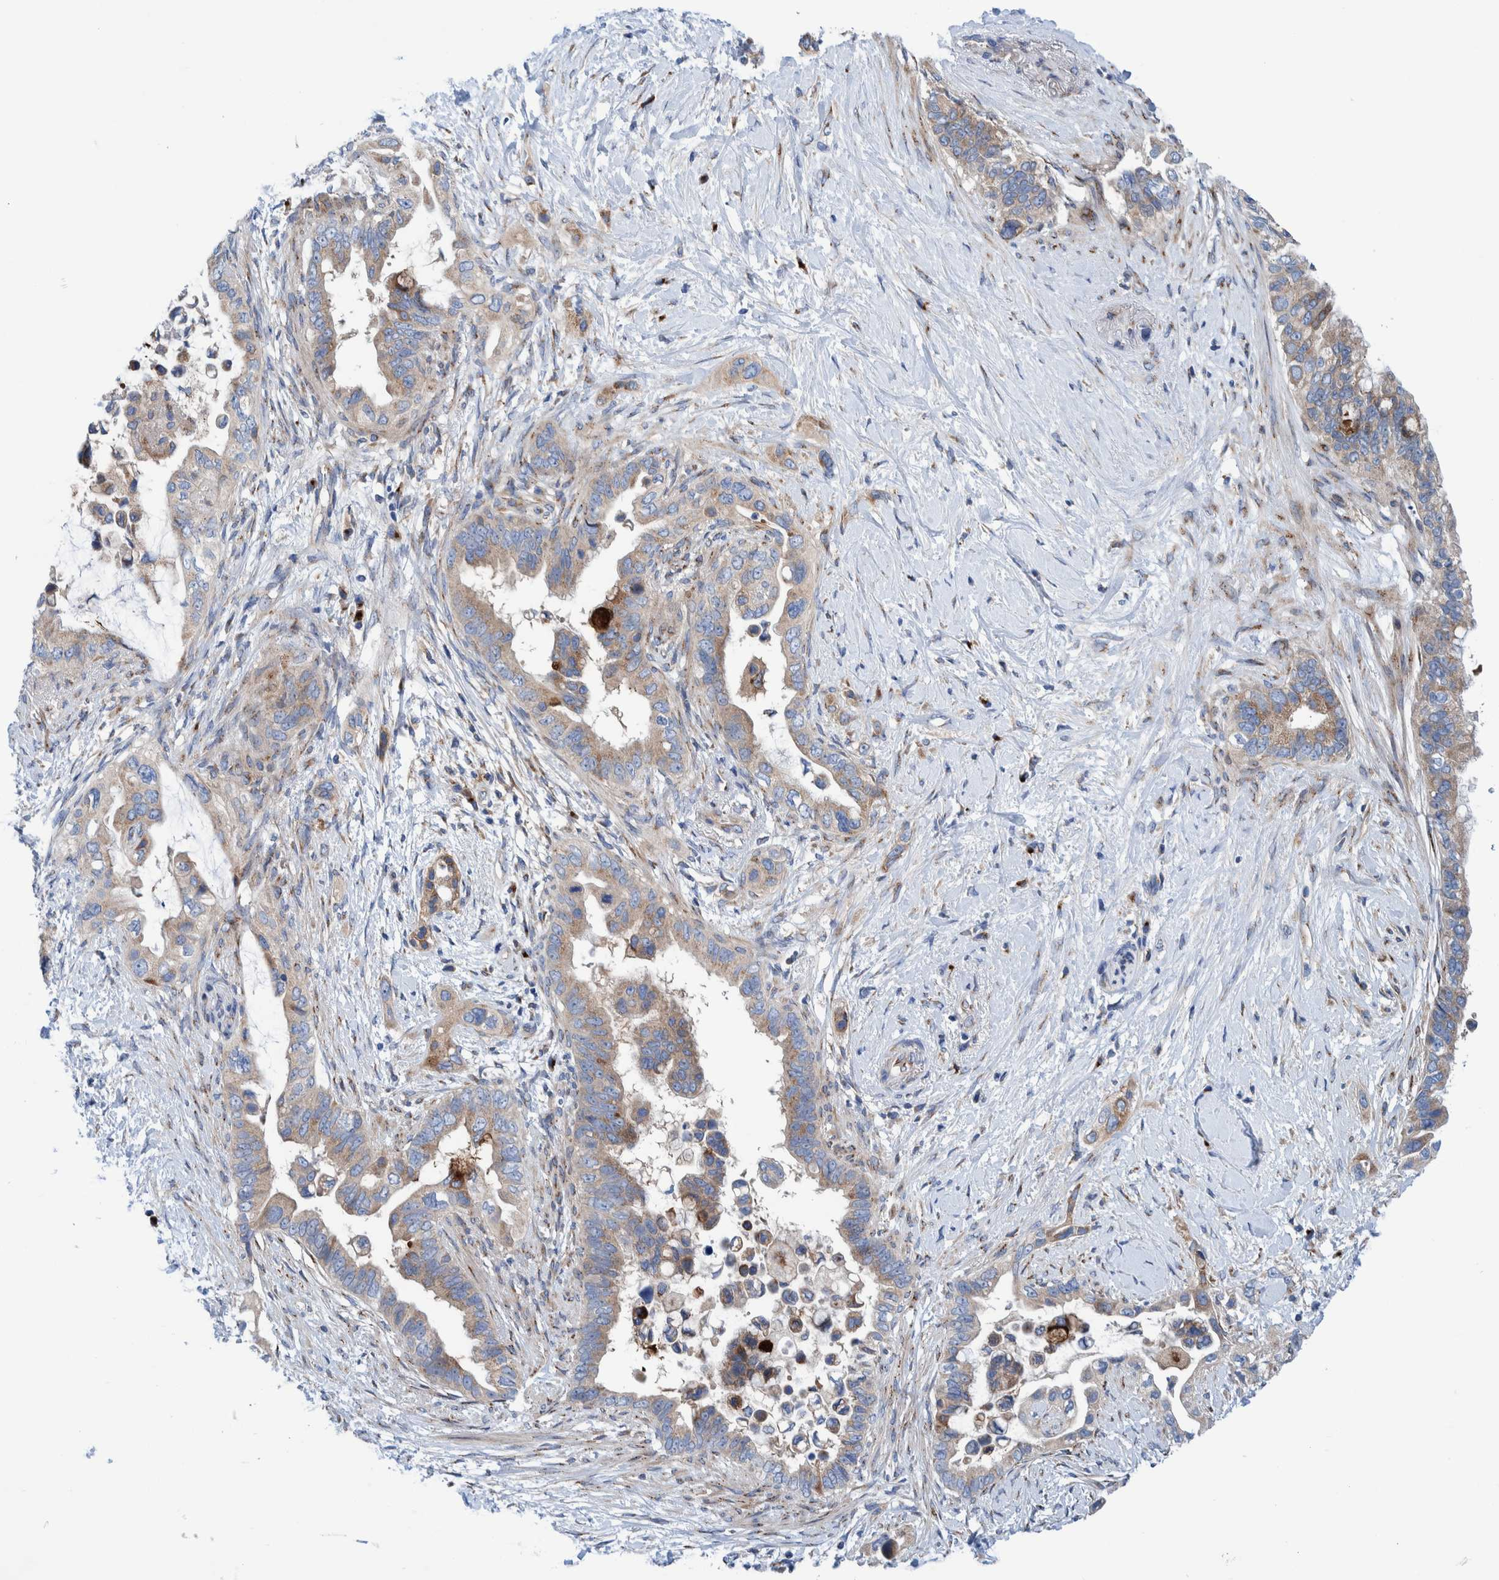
{"staining": {"intensity": "moderate", "quantity": ">75%", "location": "cytoplasmic/membranous"}, "tissue": "pancreatic cancer", "cell_type": "Tumor cells", "image_type": "cancer", "snomed": [{"axis": "morphology", "description": "Adenocarcinoma, NOS"}, {"axis": "topography", "description": "Pancreas"}], "caption": "Immunohistochemical staining of human pancreatic cancer reveals moderate cytoplasmic/membranous protein positivity in approximately >75% of tumor cells.", "gene": "TRIM58", "patient": {"sex": "female", "age": 56}}